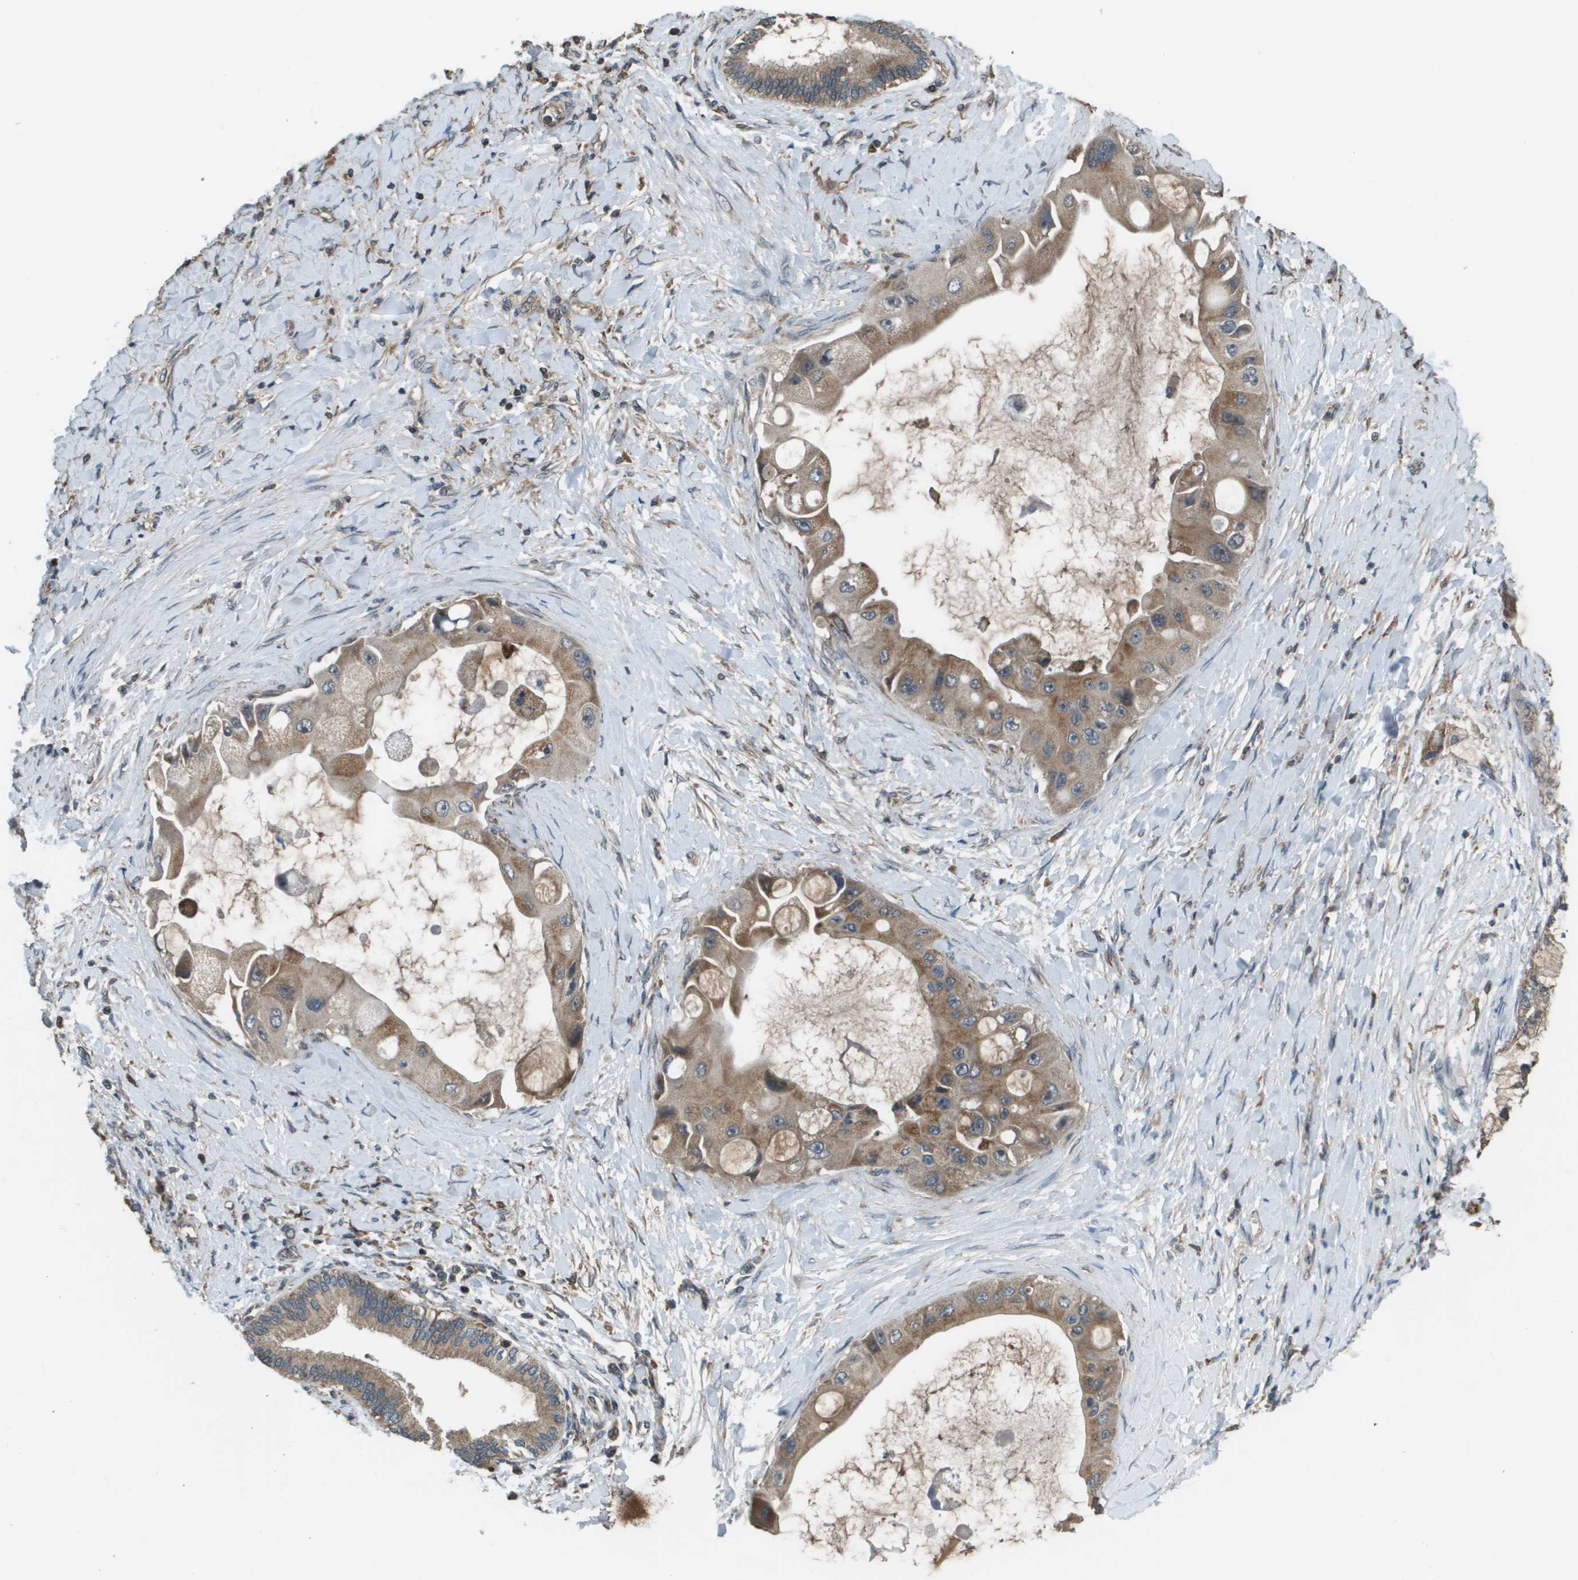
{"staining": {"intensity": "moderate", "quantity": ">75%", "location": "cytoplasmic/membranous"}, "tissue": "liver cancer", "cell_type": "Tumor cells", "image_type": "cancer", "snomed": [{"axis": "morphology", "description": "Normal tissue, NOS"}, {"axis": "morphology", "description": "Cholangiocarcinoma"}, {"axis": "topography", "description": "Liver"}, {"axis": "topography", "description": "Peripheral nerve tissue"}], "caption": "Liver cancer (cholangiocarcinoma) stained with a protein marker reveals moderate staining in tumor cells.", "gene": "PLPBP", "patient": {"sex": "male", "age": 50}}